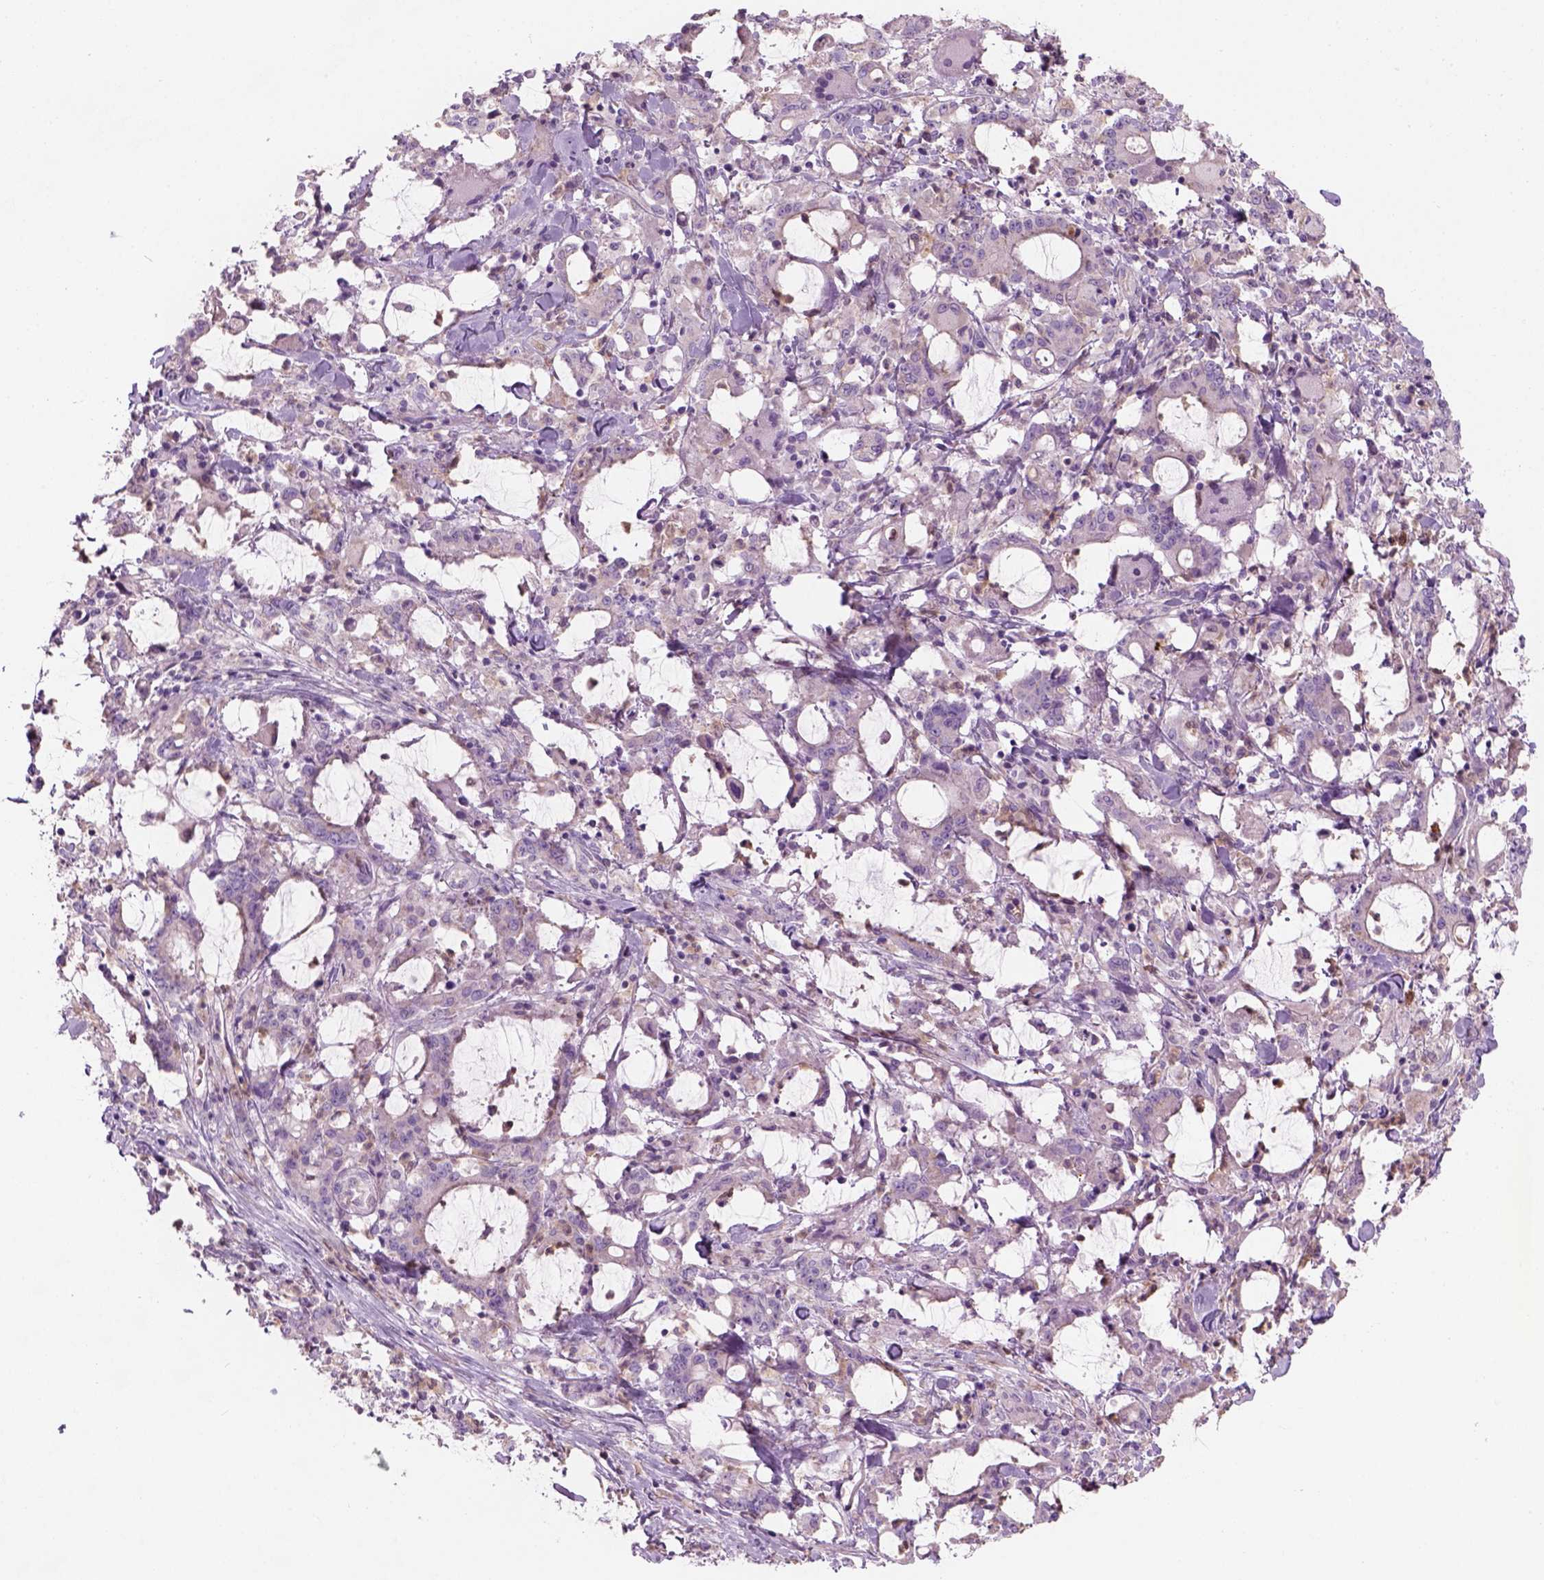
{"staining": {"intensity": "negative", "quantity": "none", "location": "none"}, "tissue": "stomach cancer", "cell_type": "Tumor cells", "image_type": "cancer", "snomed": [{"axis": "morphology", "description": "Adenocarcinoma, NOS"}, {"axis": "topography", "description": "Stomach, upper"}], "caption": "Stomach cancer (adenocarcinoma) was stained to show a protein in brown. There is no significant staining in tumor cells.", "gene": "CD84", "patient": {"sex": "male", "age": 68}}